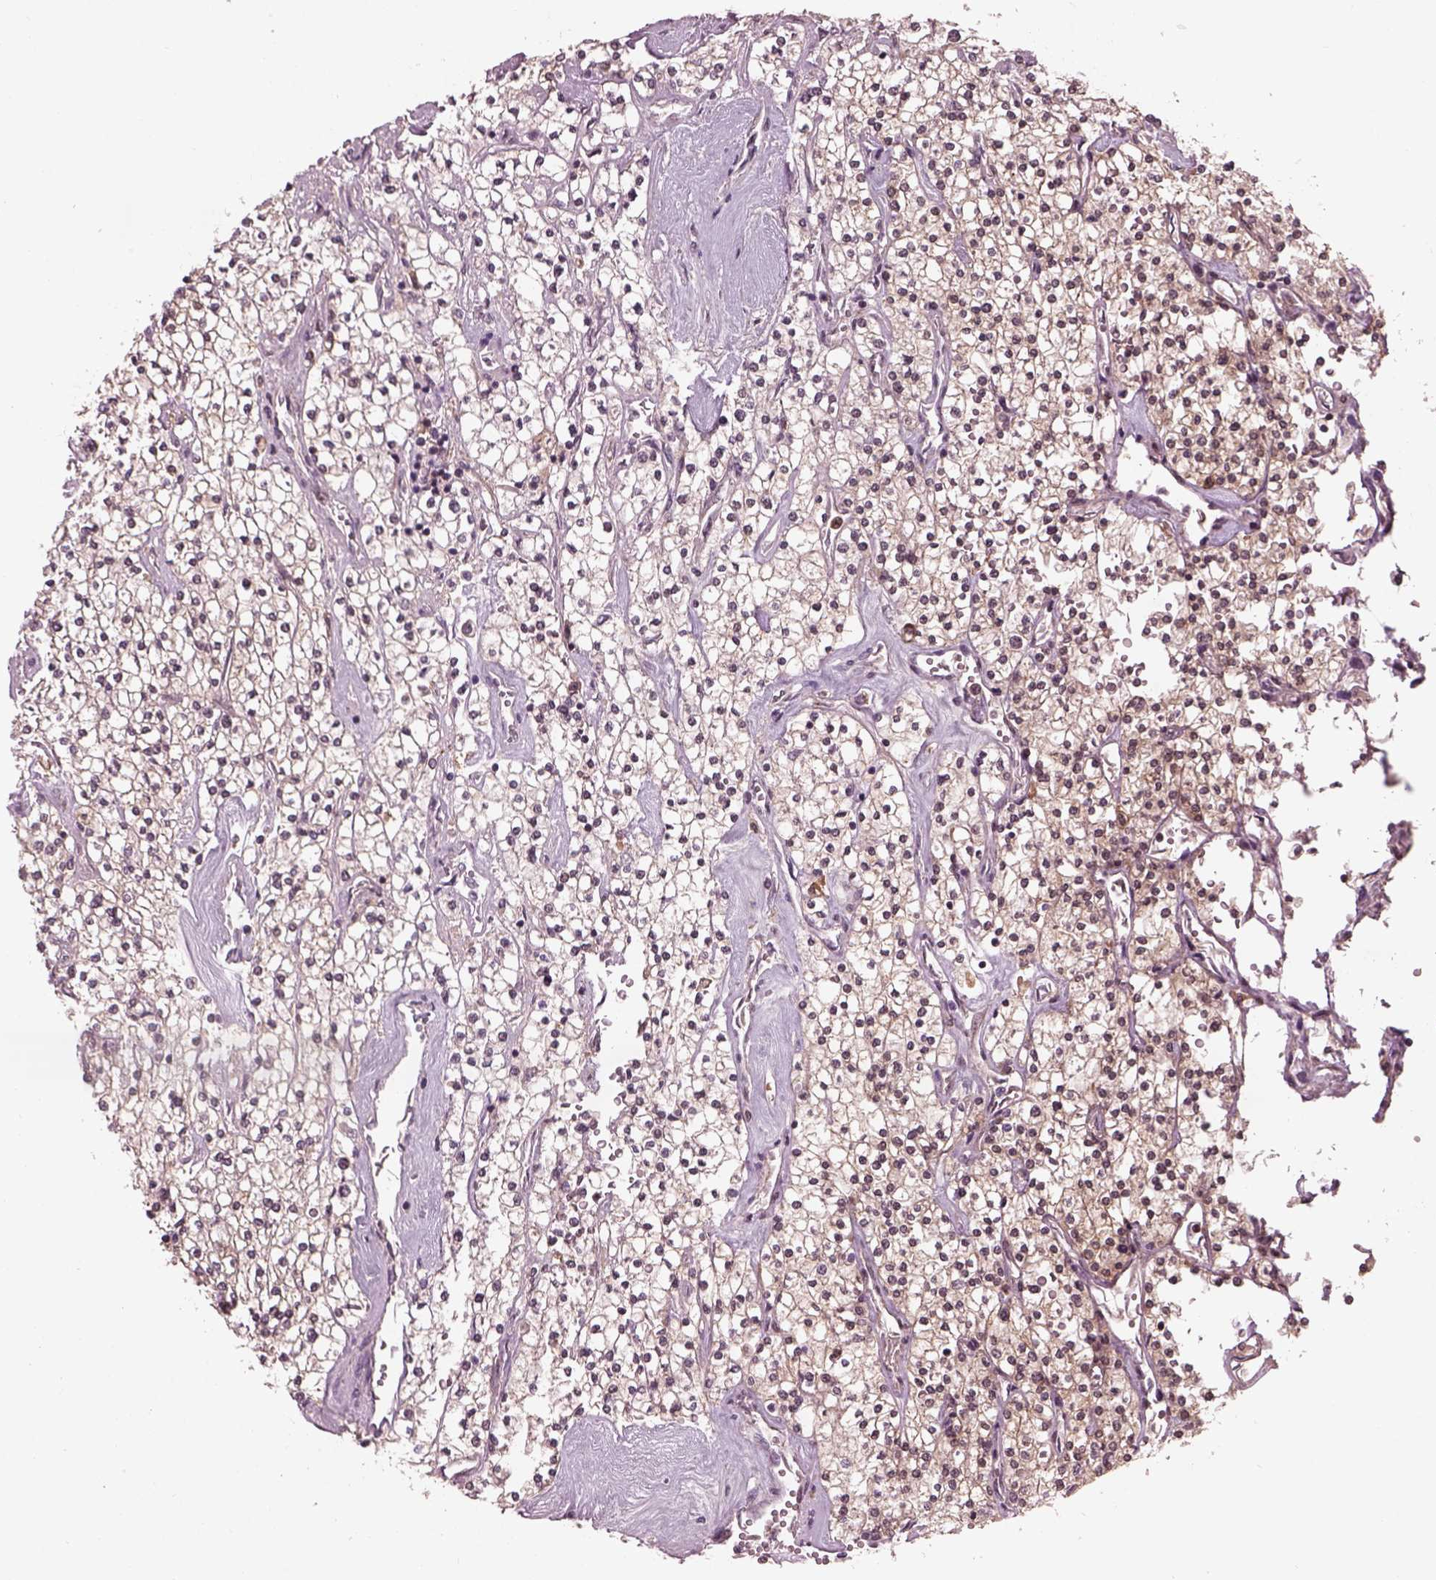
{"staining": {"intensity": "weak", "quantity": ">75%", "location": "cytoplasmic/membranous"}, "tissue": "renal cancer", "cell_type": "Tumor cells", "image_type": "cancer", "snomed": [{"axis": "morphology", "description": "Adenocarcinoma, NOS"}, {"axis": "topography", "description": "Kidney"}], "caption": "IHC of human adenocarcinoma (renal) demonstrates low levels of weak cytoplasmic/membranous expression in about >75% of tumor cells.", "gene": "SRI", "patient": {"sex": "male", "age": 80}}